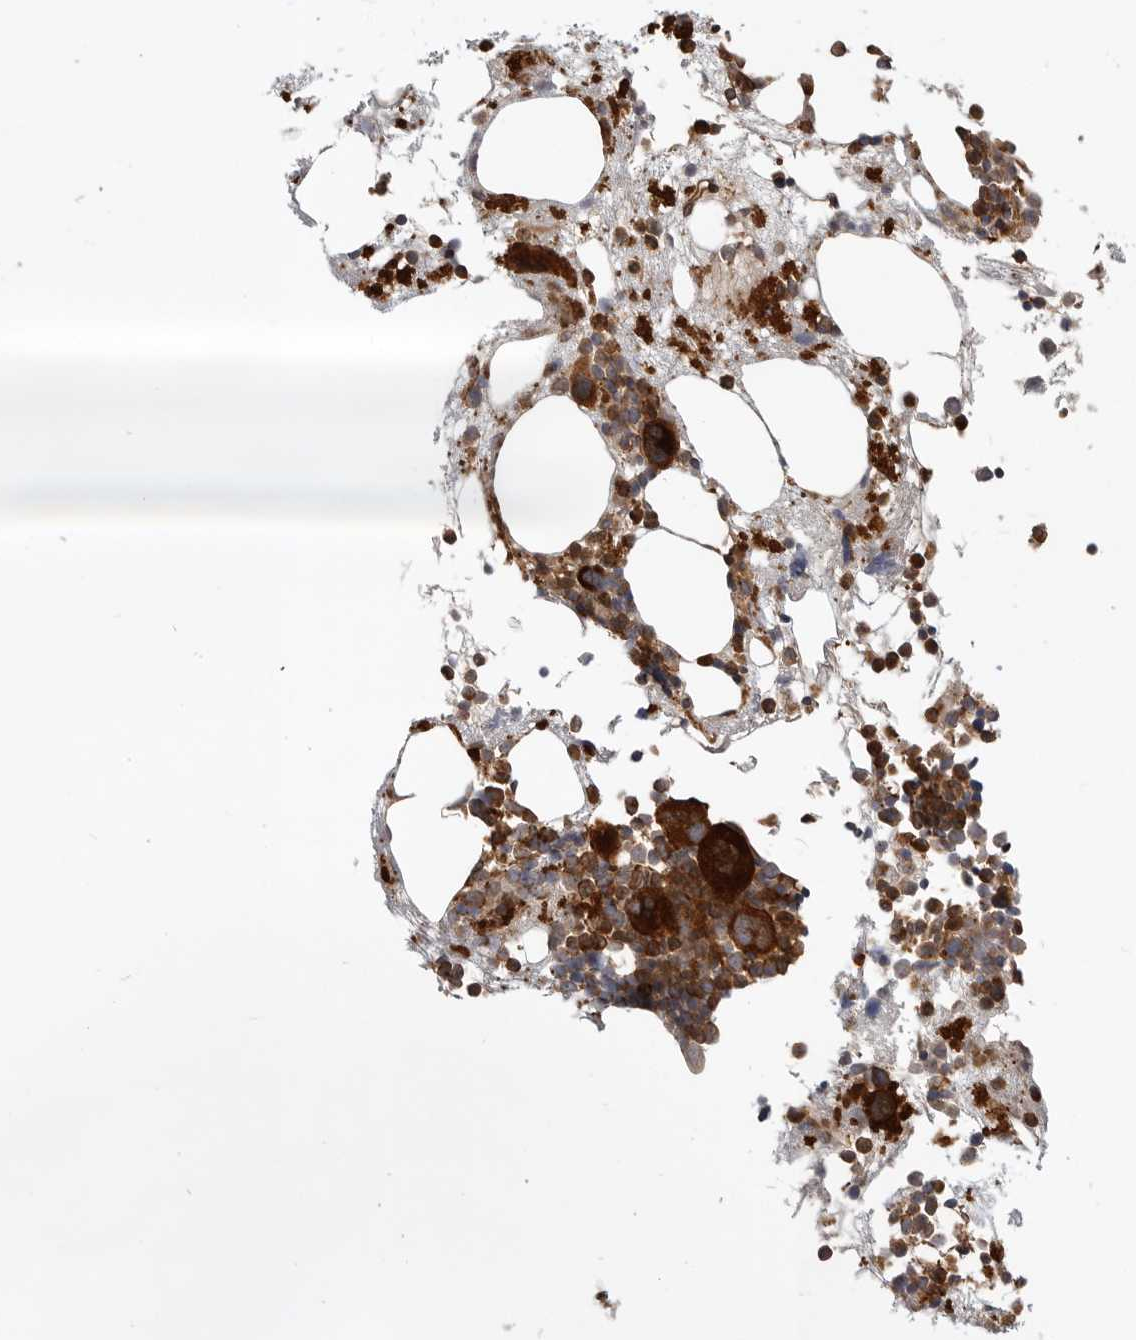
{"staining": {"intensity": "strong", "quantity": "<25%", "location": "cytoplasmic/membranous"}, "tissue": "bone marrow", "cell_type": "Hematopoietic cells", "image_type": "normal", "snomed": [{"axis": "morphology", "description": "Normal tissue, NOS"}, {"axis": "morphology", "description": "Inflammation, NOS"}, {"axis": "topography", "description": "Bone marrow"}], "caption": "IHC micrograph of benign bone marrow: human bone marrow stained using immunohistochemistry (IHC) displays medium levels of strong protein expression localized specifically in the cytoplasmic/membranous of hematopoietic cells, appearing as a cytoplasmic/membranous brown color.", "gene": "GPATCH2", "patient": {"sex": "female", "age": 81}}